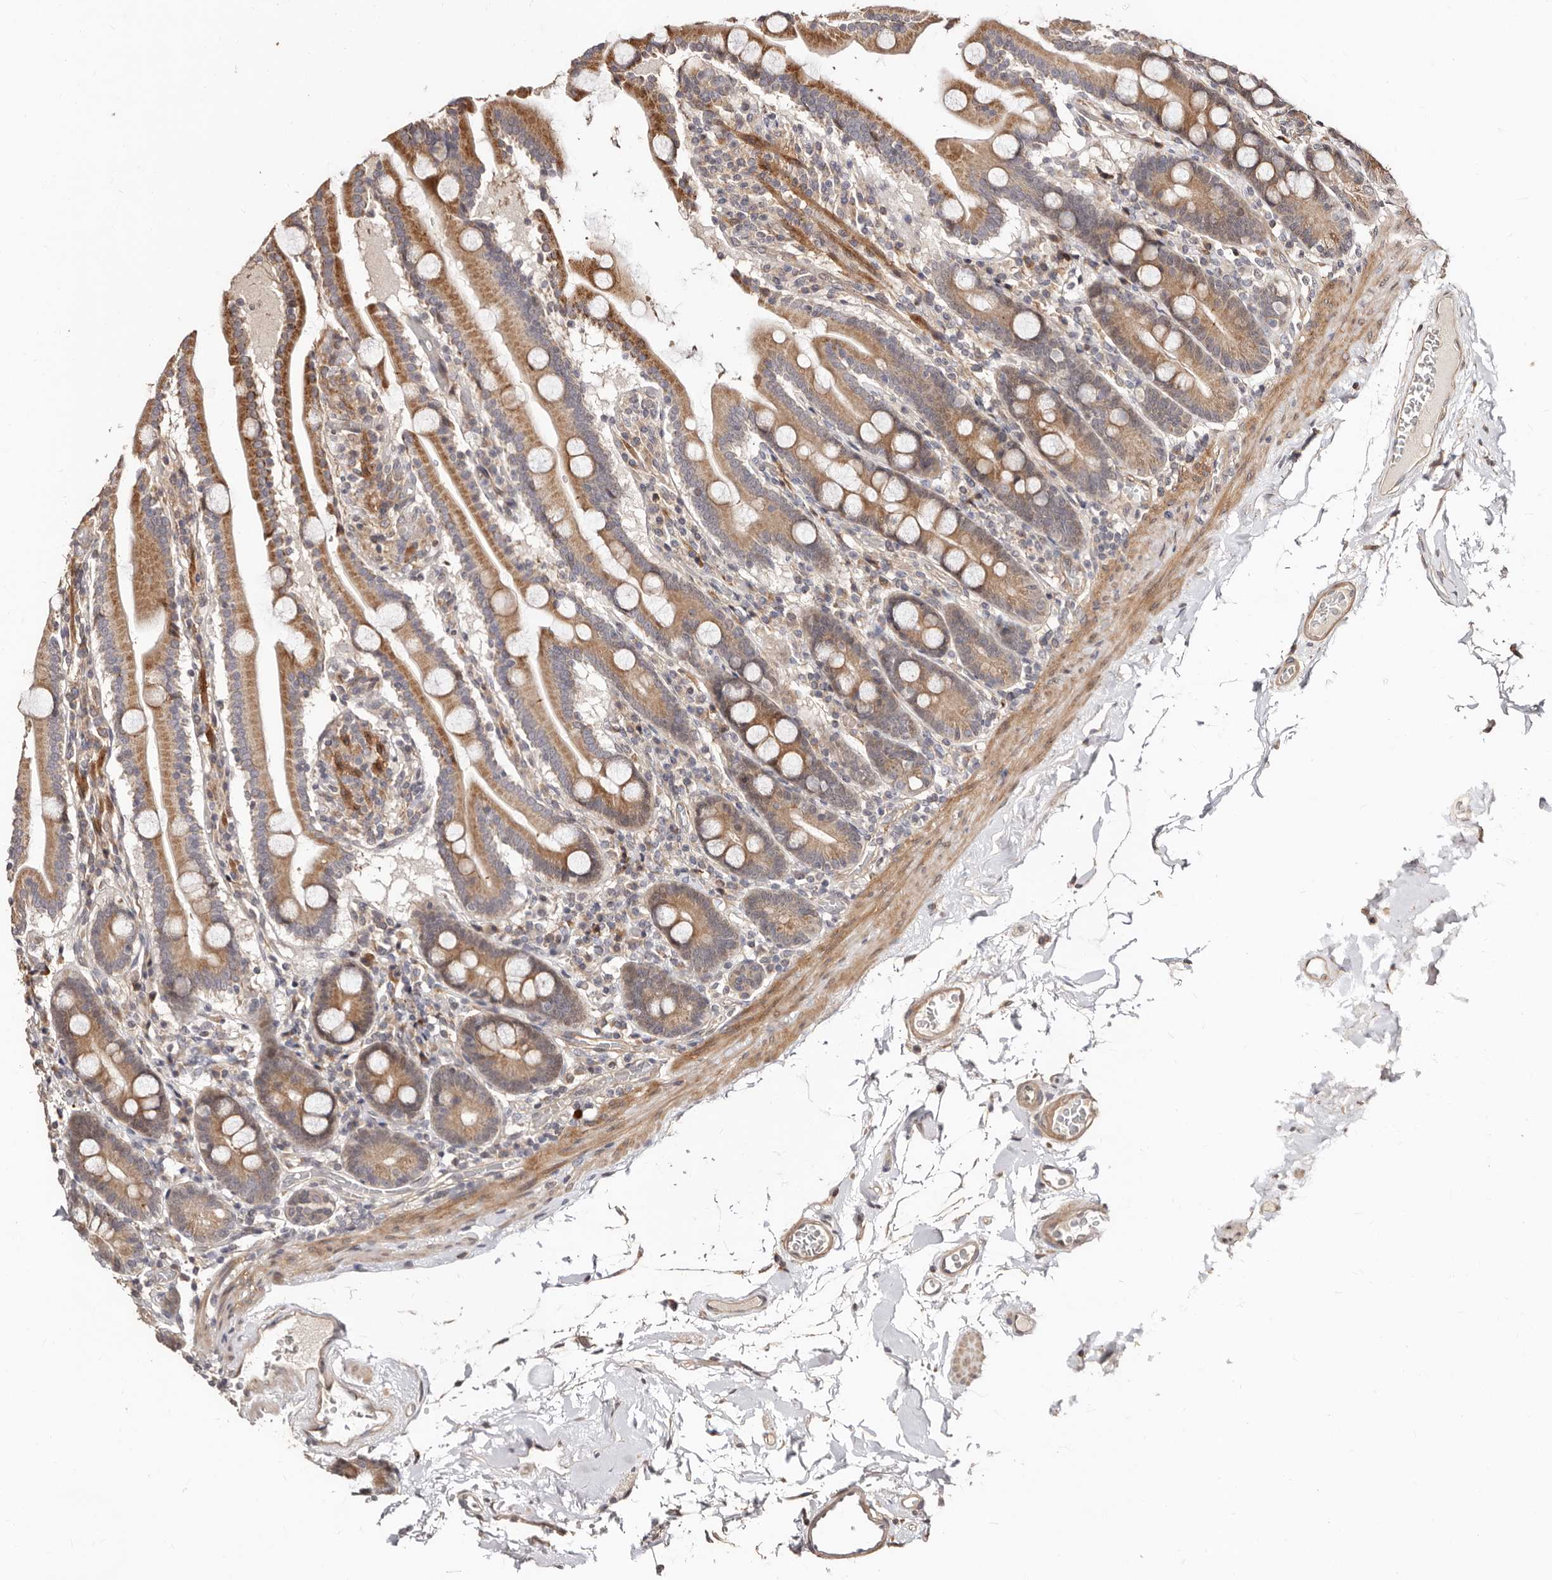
{"staining": {"intensity": "strong", "quantity": ">75%", "location": "cytoplasmic/membranous"}, "tissue": "duodenum", "cell_type": "Glandular cells", "image_type": "normal", "snomed": [{"axis": "morphology", "description": "Normal tissue, NOS"}, {"axis": "topography", "description": "Duodenum"}], "caption": "Immunohistochemical staining of normal human duodenum shows >75% levels of strong cytoplasmic/membranous protein positivity in about >75% of glandular cells. The staining is performed using DAB (3,3'-diaminobenzidine) brown chromogen to label protein expression. The nuclei are counter-stained blue using hematoxylin.", "gene": "APOL6", "patient": {"sex": "male", "age": 55}}